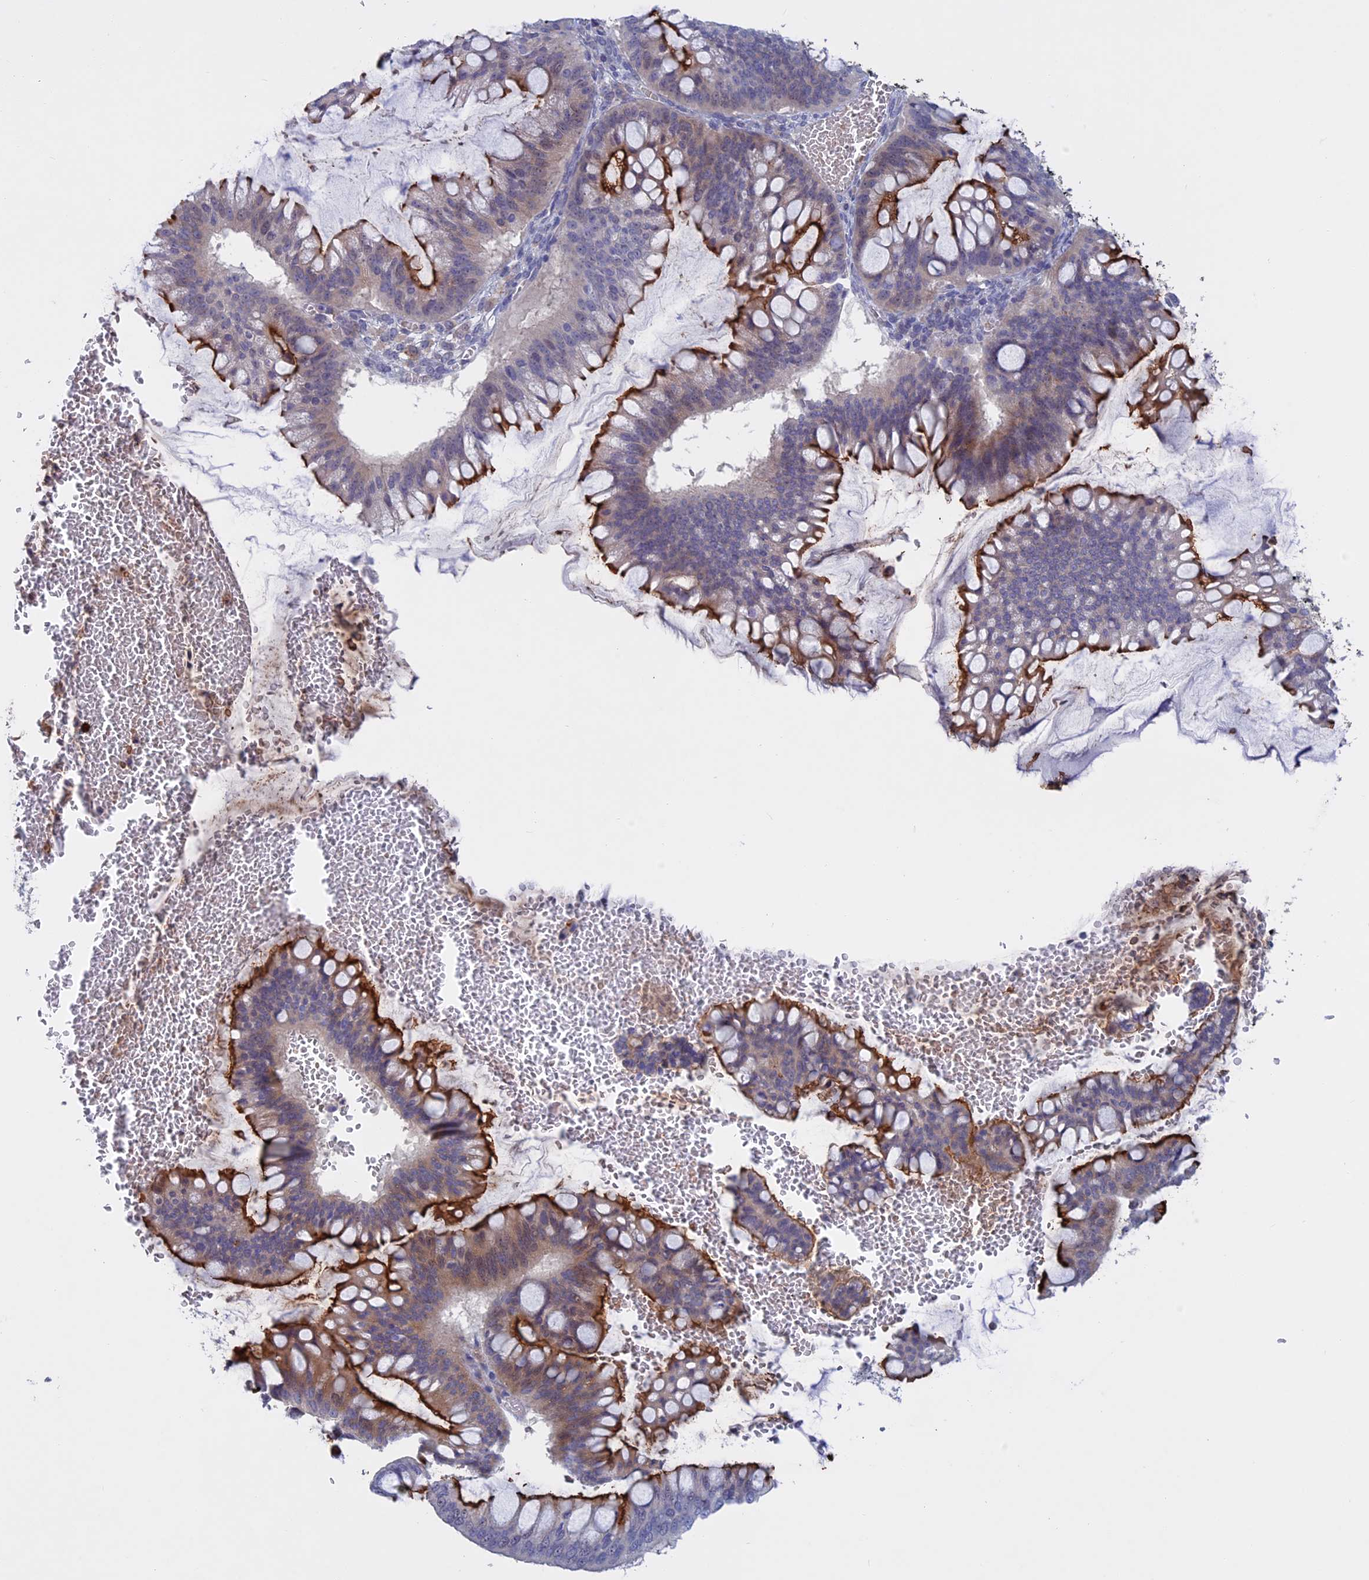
{"staining": {"intensity": "strong", "quantity": "25%-75%", "location": "cytoplasmic/membranous"}, "tissue": "ovarian cancer", "cell_type": "Tumor cells", "image_type": "cancer", "snomed": [{"axis": "morphology", "description": "Cystadenocarcinoma, mucinous, NOS"}, {"axis": "topography", "description": "Ovary"}], "caption": "Immunohistochemistry (IHC) staining of ovarian mucinous cystadenocarcinoma, which reveals high levels of strong cytoplasmic/membranous staining in about 25%-75% of tumor cells indicating strong cytoplasmic/membranous protein staining. The staining was performed using DAB (3,3'-diaminobenzidine) (brown) for protein detection and nuclei were counterstained in hematoxylin (blue).", "gene": "SLC2A6", "patient": {"sex": "female", "age": 73}}